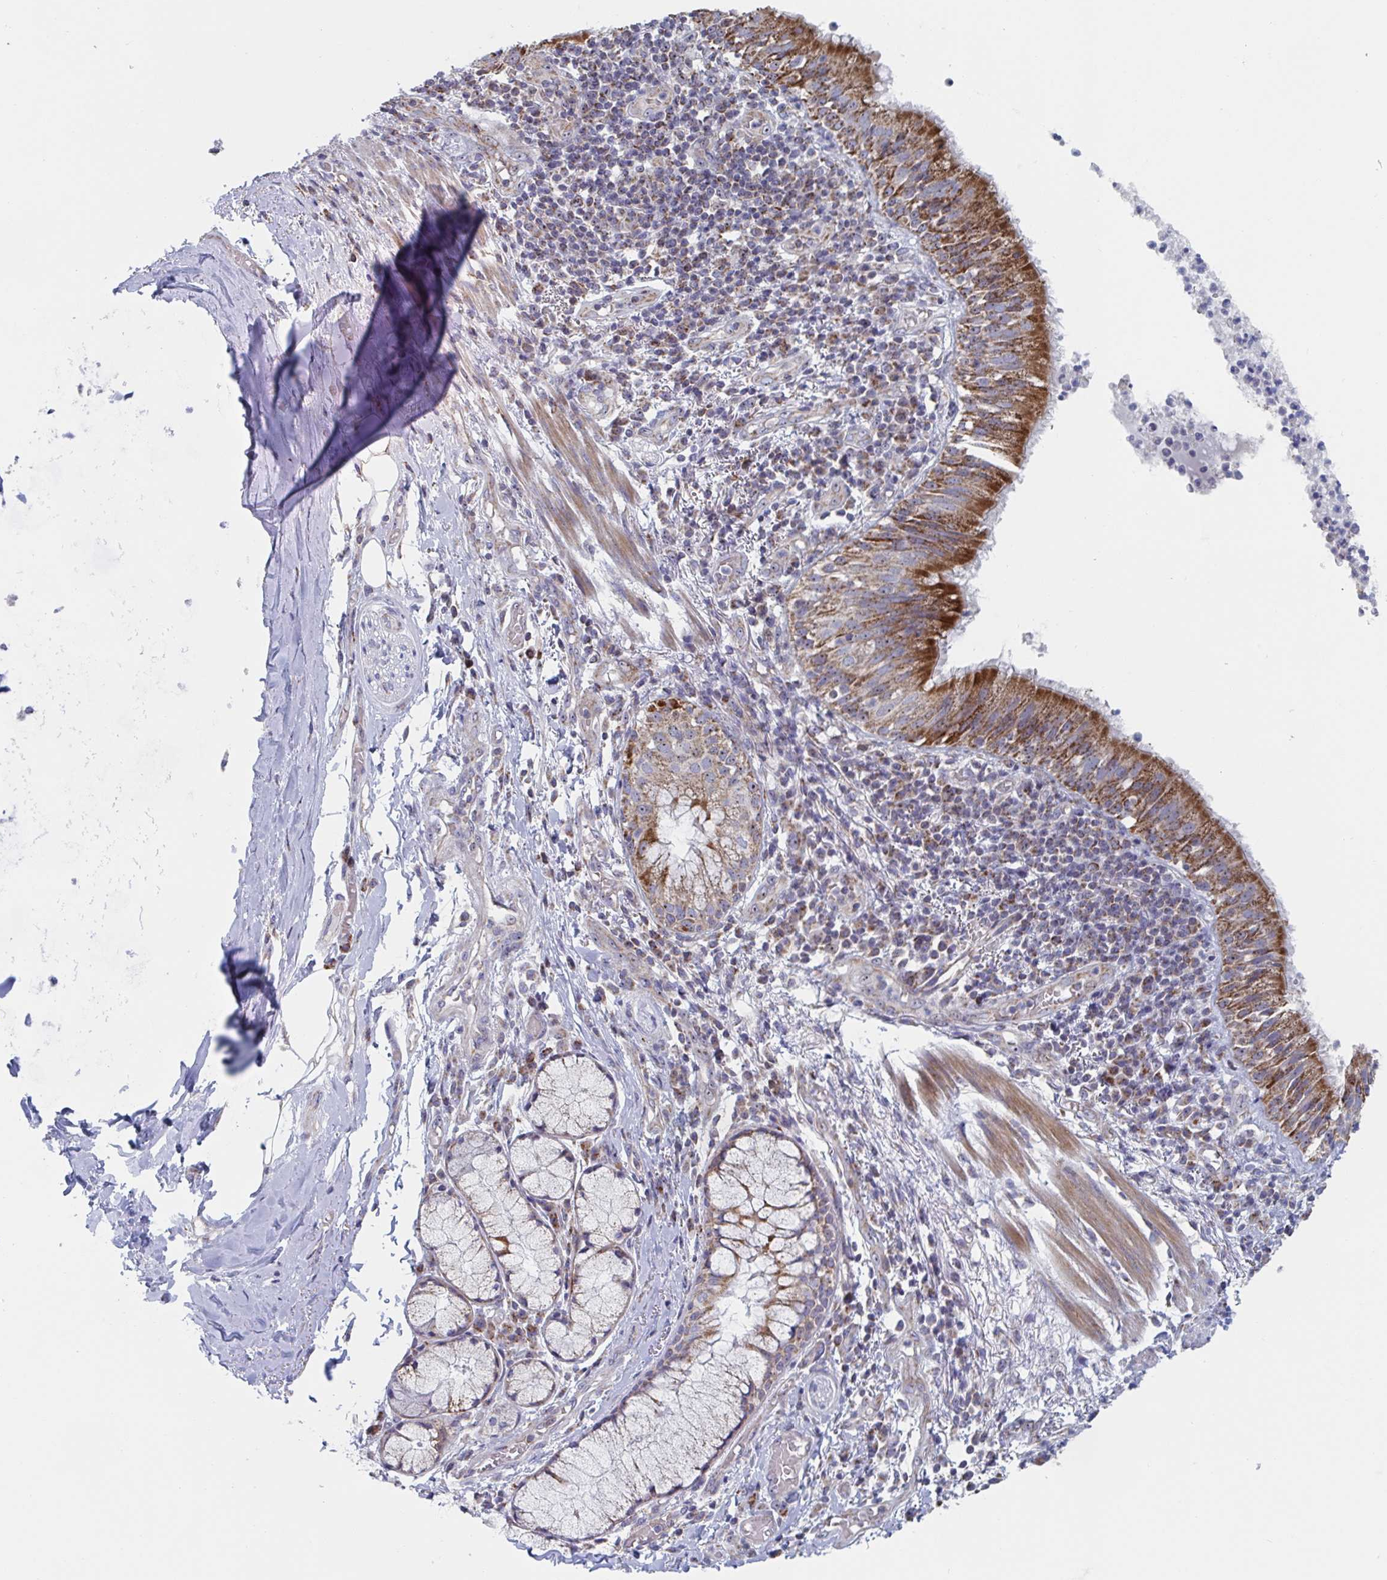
{"staining": {"intensity": "strong", "quantity": "25%-75%", "location": "cytoplasmic/membranous,nuclear"}, "tissue": "bronchus", "cell_type": "Respiratory epithelial cells", "image_type": "normal", "snomed": [{"axis": "morphology", "description": "Normal tissue, NOS"}, {"axis": "topography", "description": "Cartilage tissue"}, {"axis": "topography", "description": "Bronchus"}], "caption": "Strong cytoplasmic/membranous,nuclear protein staining is present in about 25%-75% of respiratory epithelial cells in bronchus.", "gene": "MRPL53", "patient": {"sex": "male", "age": 56}}